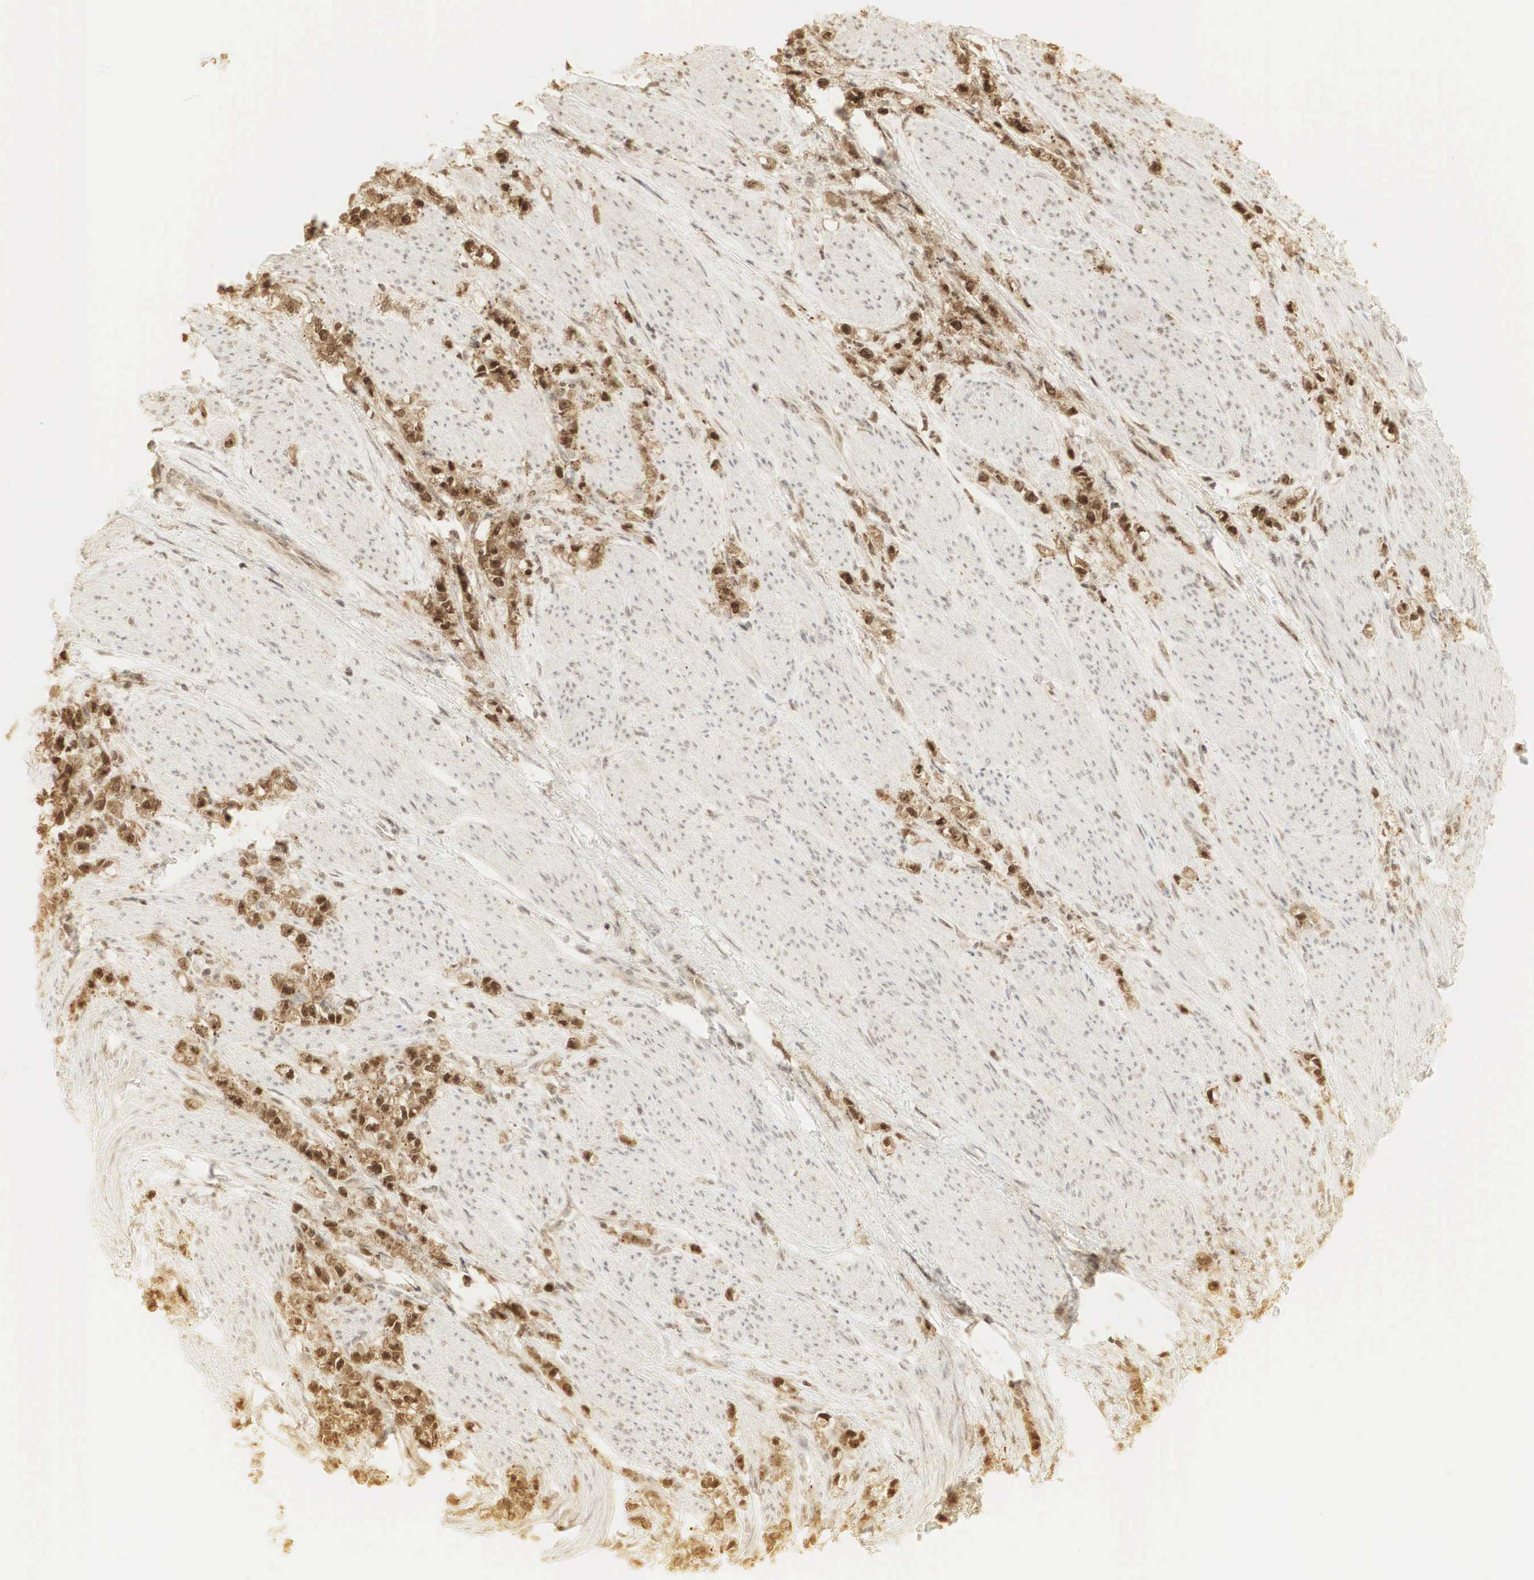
{"staining": {"intensity": "strong", "quantity": ">75%", "location": "cytoplasmic/membranous,nuclear"}, "tissue": "stomach cancer", "cell_type": "Tumor cells", "image_type": "cancer", "snomed": [{"axis": "morphology", "description": "Adenocarcinoma, NOS"}, {"axis": "topography", "description": "Stomach"}], "caption": "IHC (DAB) staining of adenocarcinoma (stomach) exhibits strong cytoplasmic/membranous and nuclear protein expression in about >75% of tumor cells.", "gene": "RNF113A", "patient": {"sex": "male", "age": 72}}